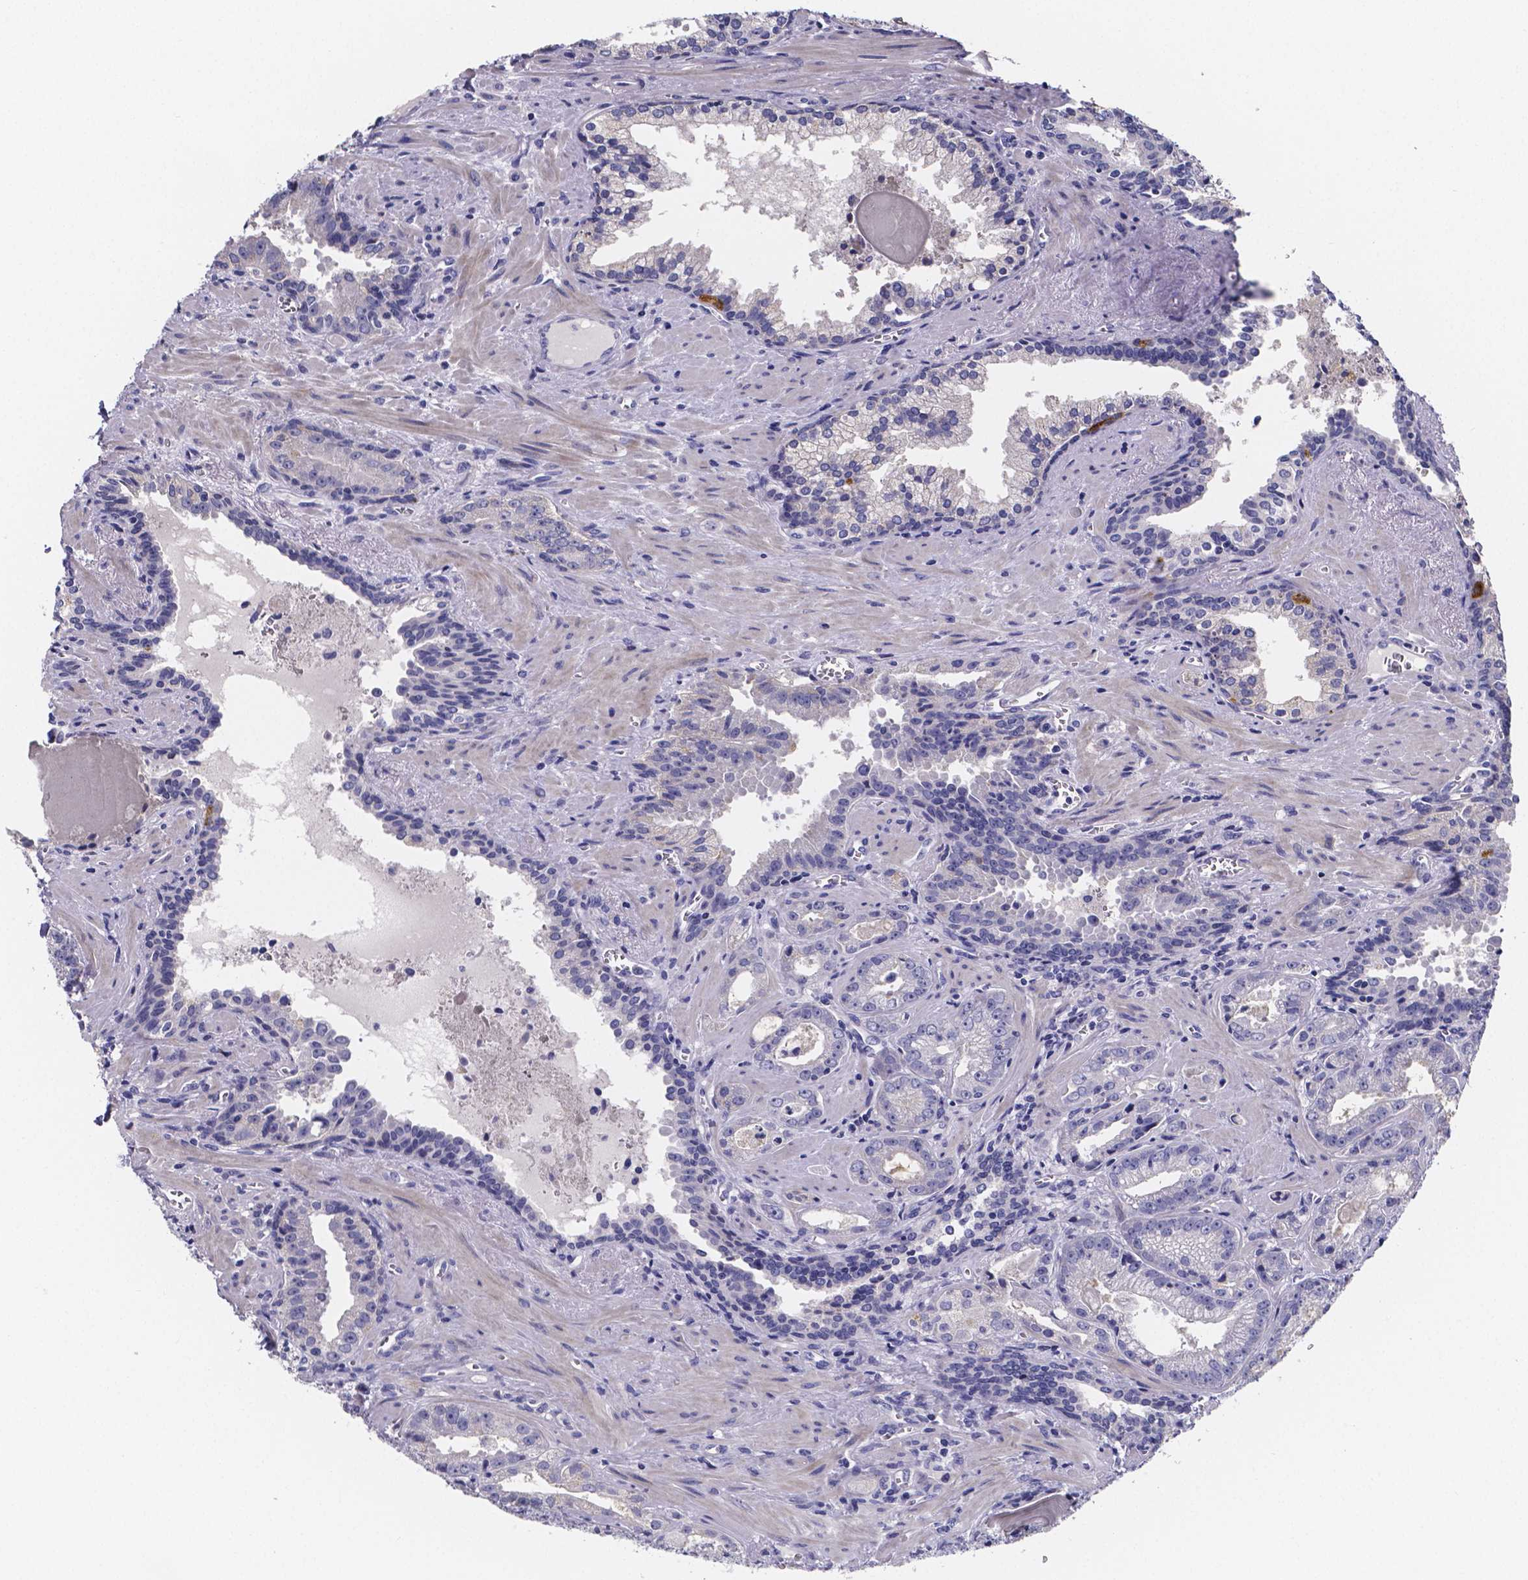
{"staining": {"intensity": "negative", "quantity": "none", "location": "none"}, "tissue": "prostate cancer", "cell_type": "Tumor cells", "image_type": "cancer", "snomed": [{"axis": "morphology", "description": "Adenocarcinoma, High grade"}, {"axis": "topography", "description": "Prostate"}], "caption": "The photomicrograph exhibits no staining of tumor cells in prostate adenocarcinoma (high-grade).", "gene": "GABRA3", "patient": {"sex": "male", "age": 68}}